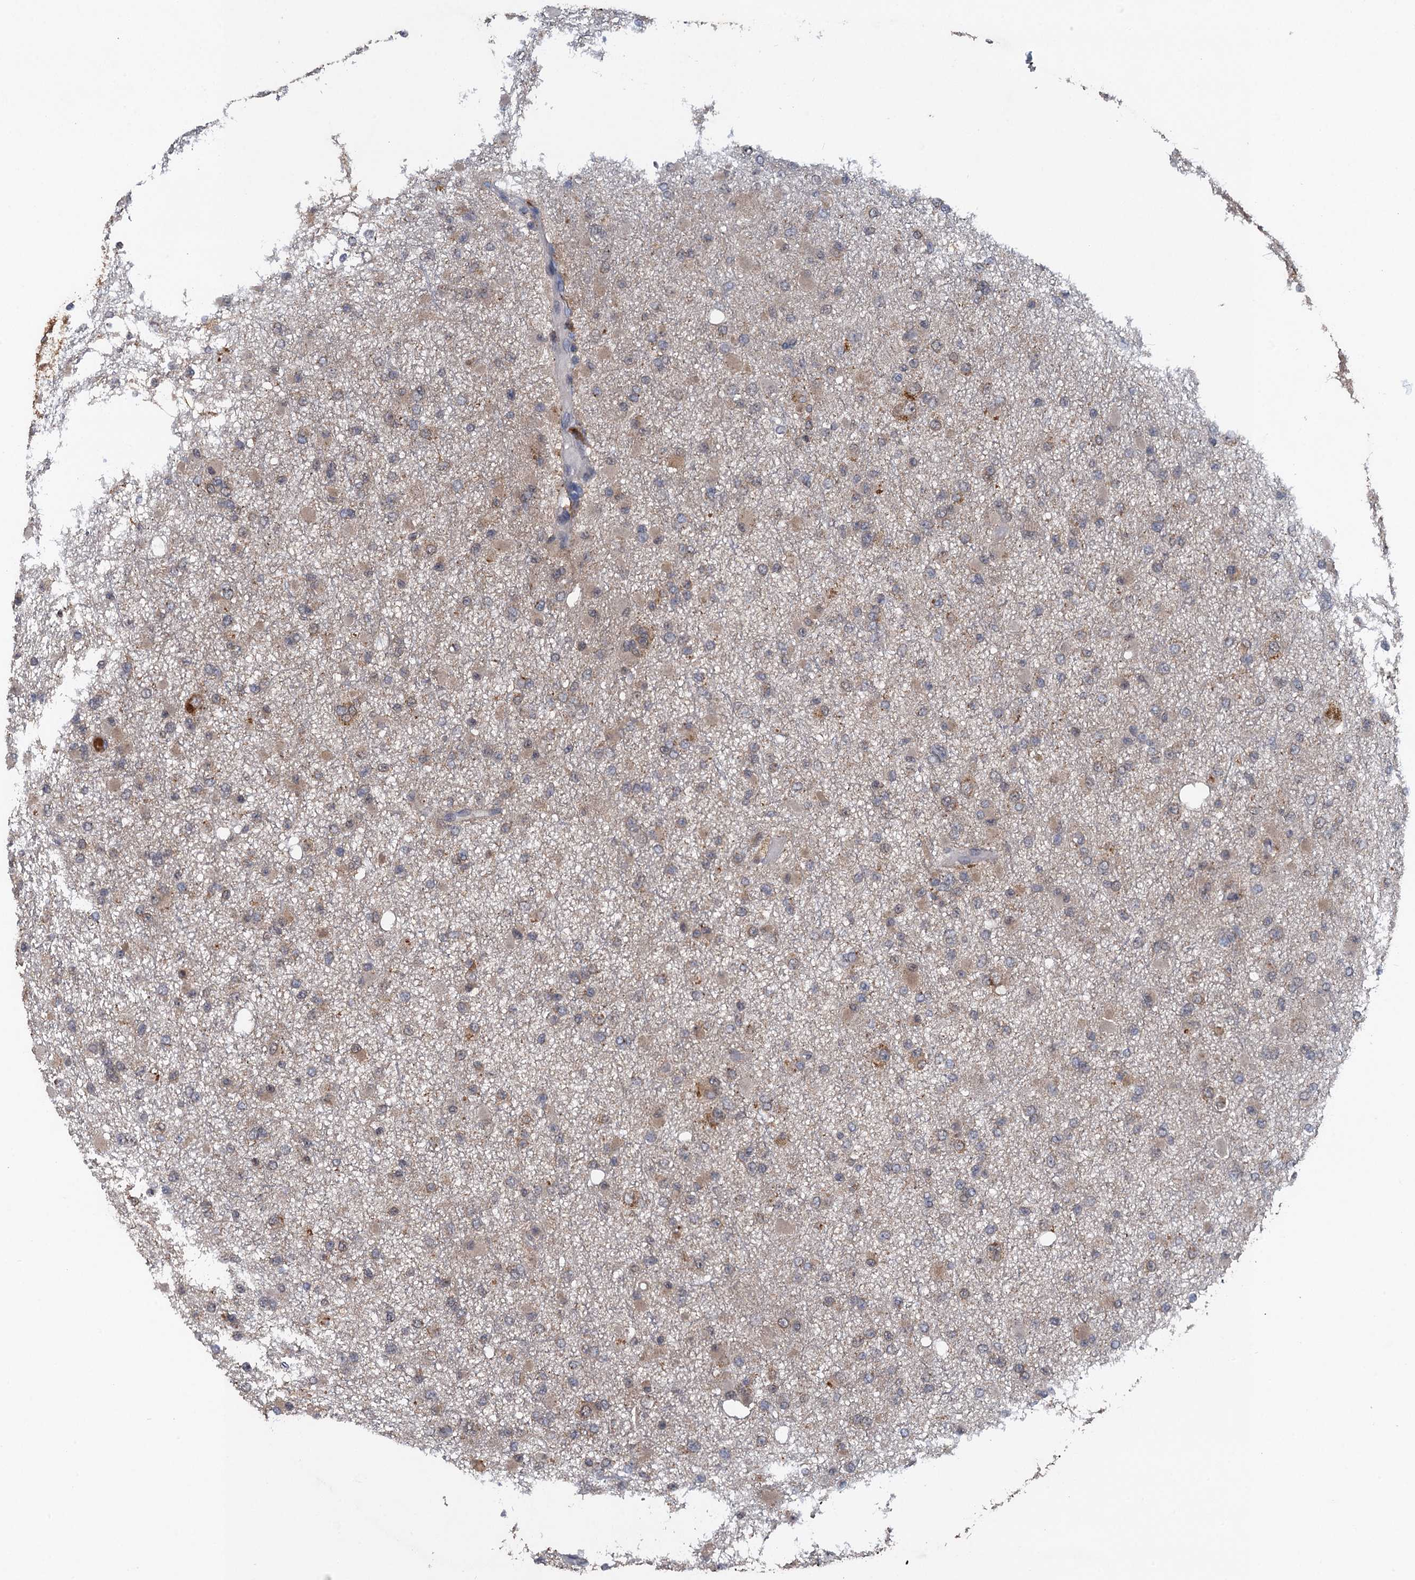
{"staining": {"intensity": "weak", "quantity": ">75%", "location": "cytoplasmic/membranous"}, "tissue": "glioma", "cell_type": "Tumor cells", "image_type": "cancer", "snomed": [{"axis": "morphology", "description": "Glioma, malignant, Low grade"}, {"axis": "topography", "description": "Brain"}], "caption": "Tumor cells display weak cytoplasmic/membranous staining in about >75% of cells in glioma. Nuclei are stained in blue.", "gene": "HAPLN3", "patient": {"sex": "female", "age": 22}}